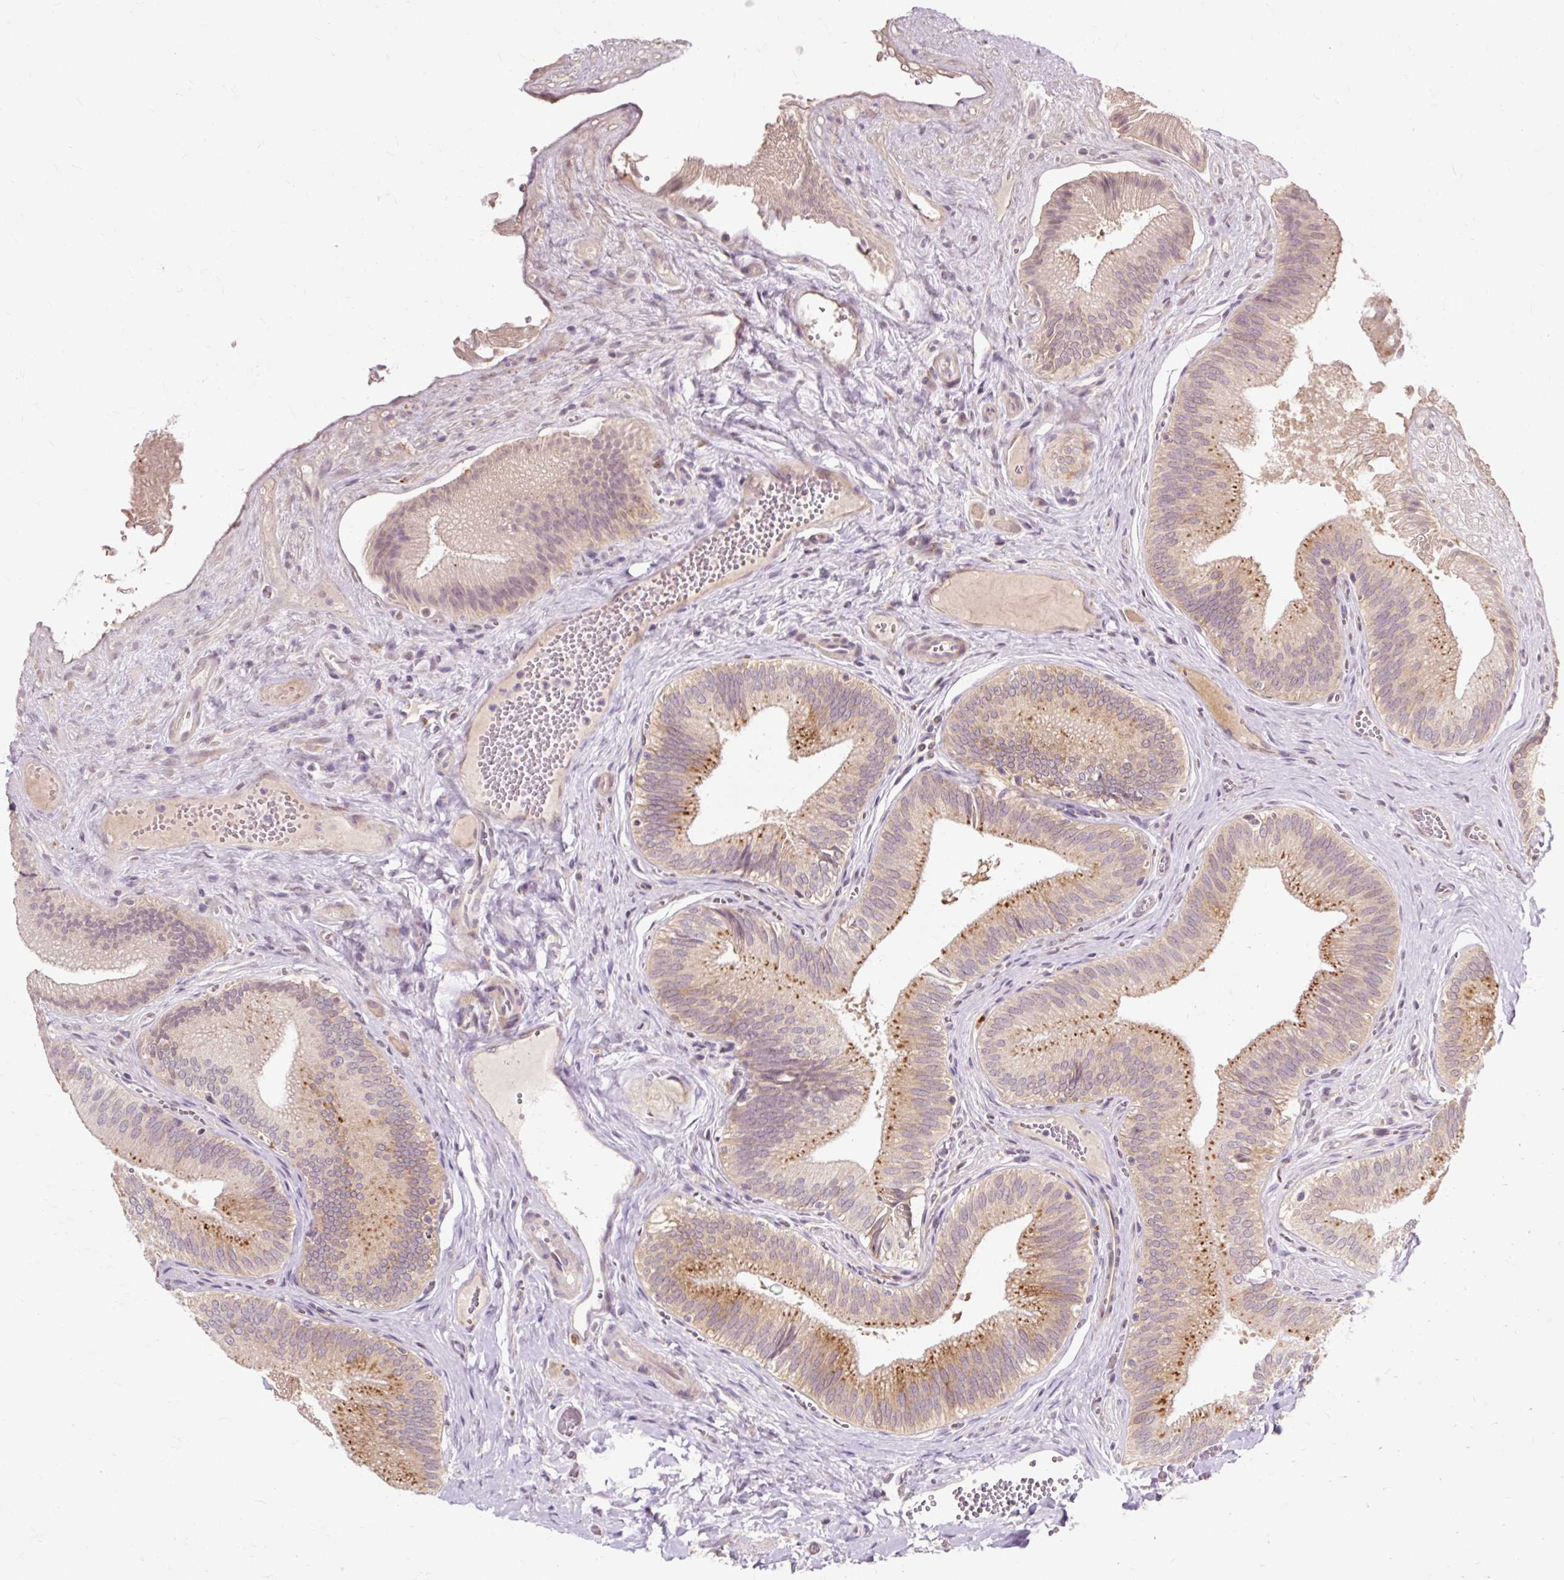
{"staining": {"intensity": "strong", "quantity": "25%-75%", "location": "cytoplasmic/membranous"}, "tissue": "gallbladder", "cell_type": "Glandular cells", "image_type": "normal", "snomed": [{"axis": "morphology", "description": "Normal tissue, NOS"}, {"axis": "topography", "description": "Gallbladder"}], "caption": "Immunohistochemical staining of unremarkable gallbladder displays 25%-75% levels of strong cytoplasmic/membranous protein positivity in about 25%-75% of glandular cells. Nuclei are stained in blue.", "gene": "GEMIN2", "patient": {"sex": "male", "age": 17}}